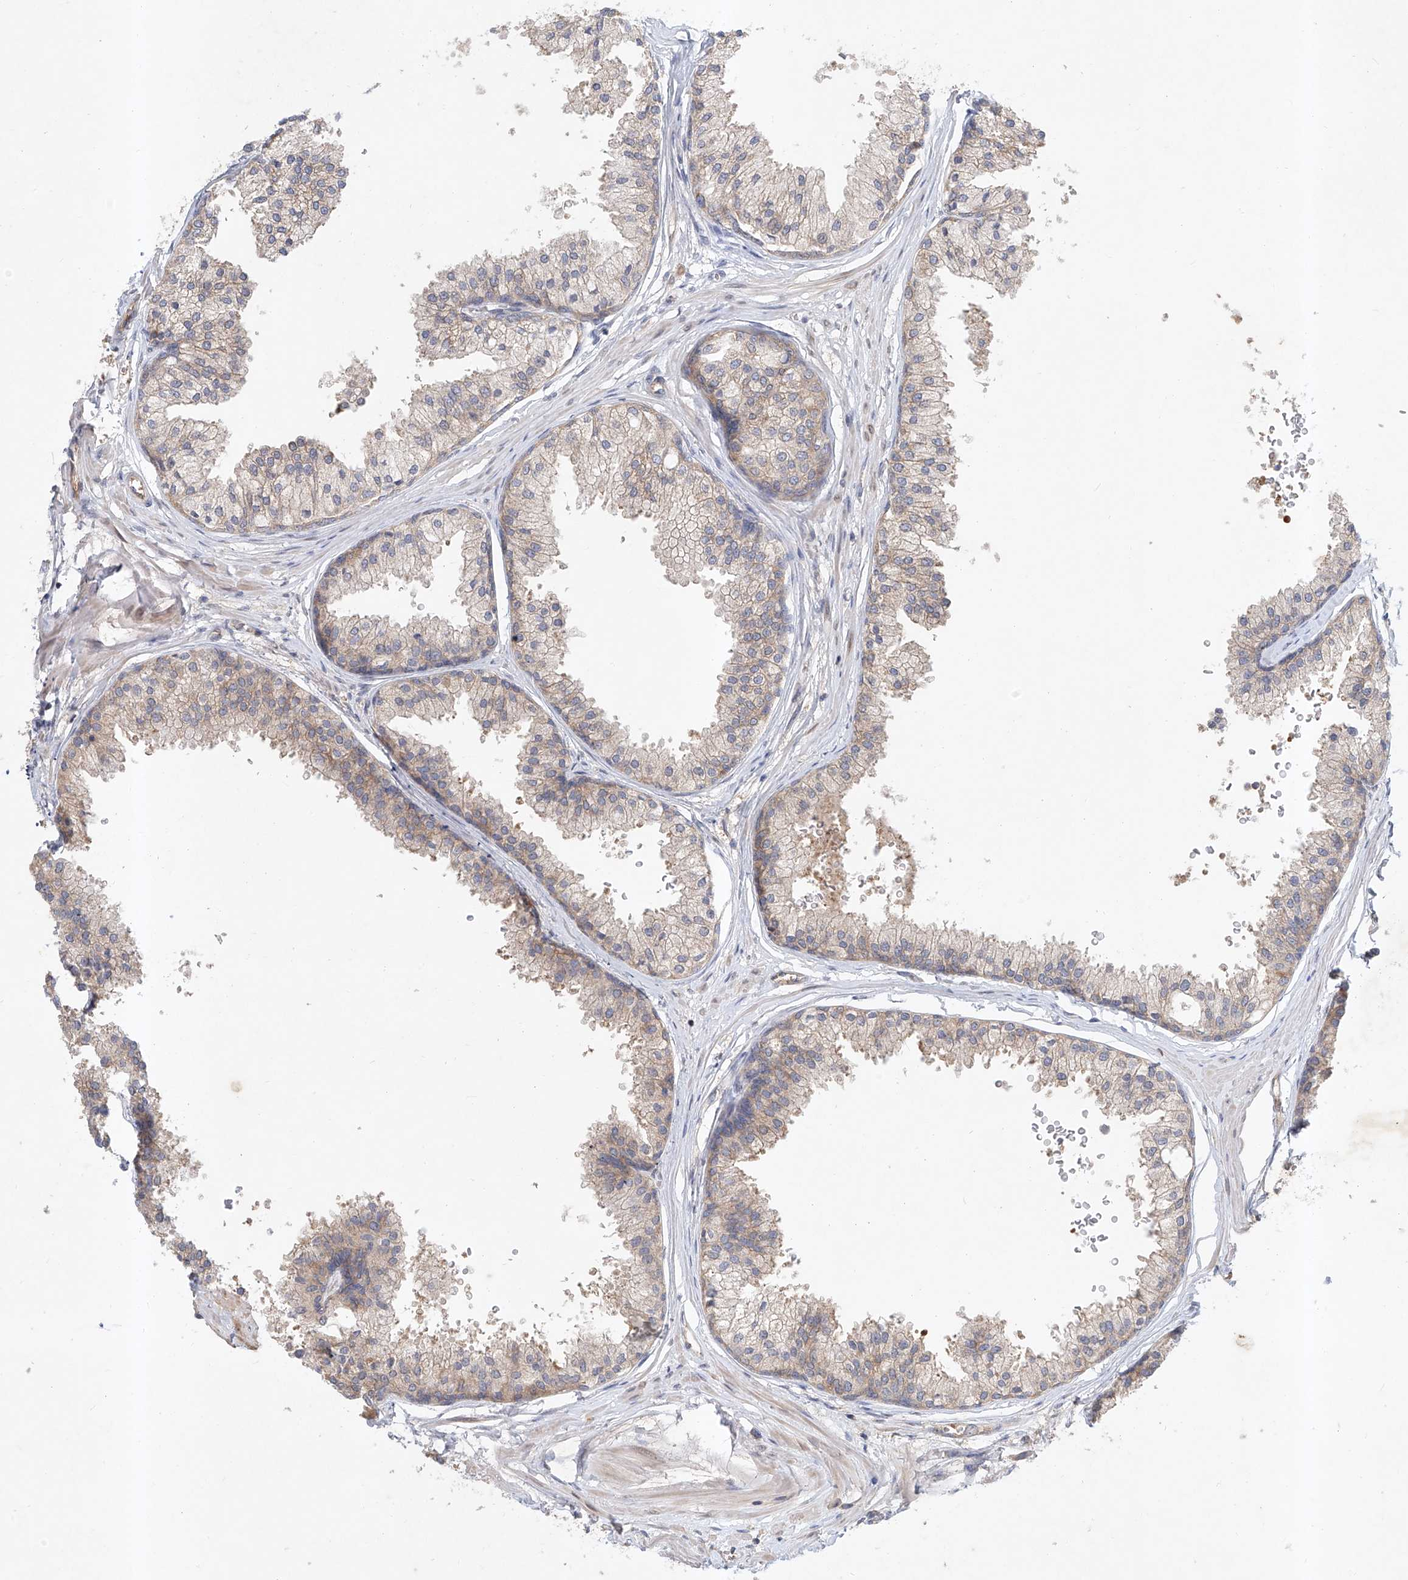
{"staining": {"intensity": "moderate", "quantity": "<25%", "location": "cytoplasmic/membranous"}, "tissue": "prostate", "cell_type": "Glandular cells", "image_type": "normal", "snomed": [{"axis": "morphology", "description": "Normal tissue, NOS"}, {"axis": "topography", "description": "Prostate"}], "caption": "A high-resolution micrograph shows IHC staining of benign prostate, which demonstrates moderate cytoplasmic/membranous positivity in about <25% of glandular cells.", "gene": "CARMIL1", "patient": {"sex": "male", "age": 48}}